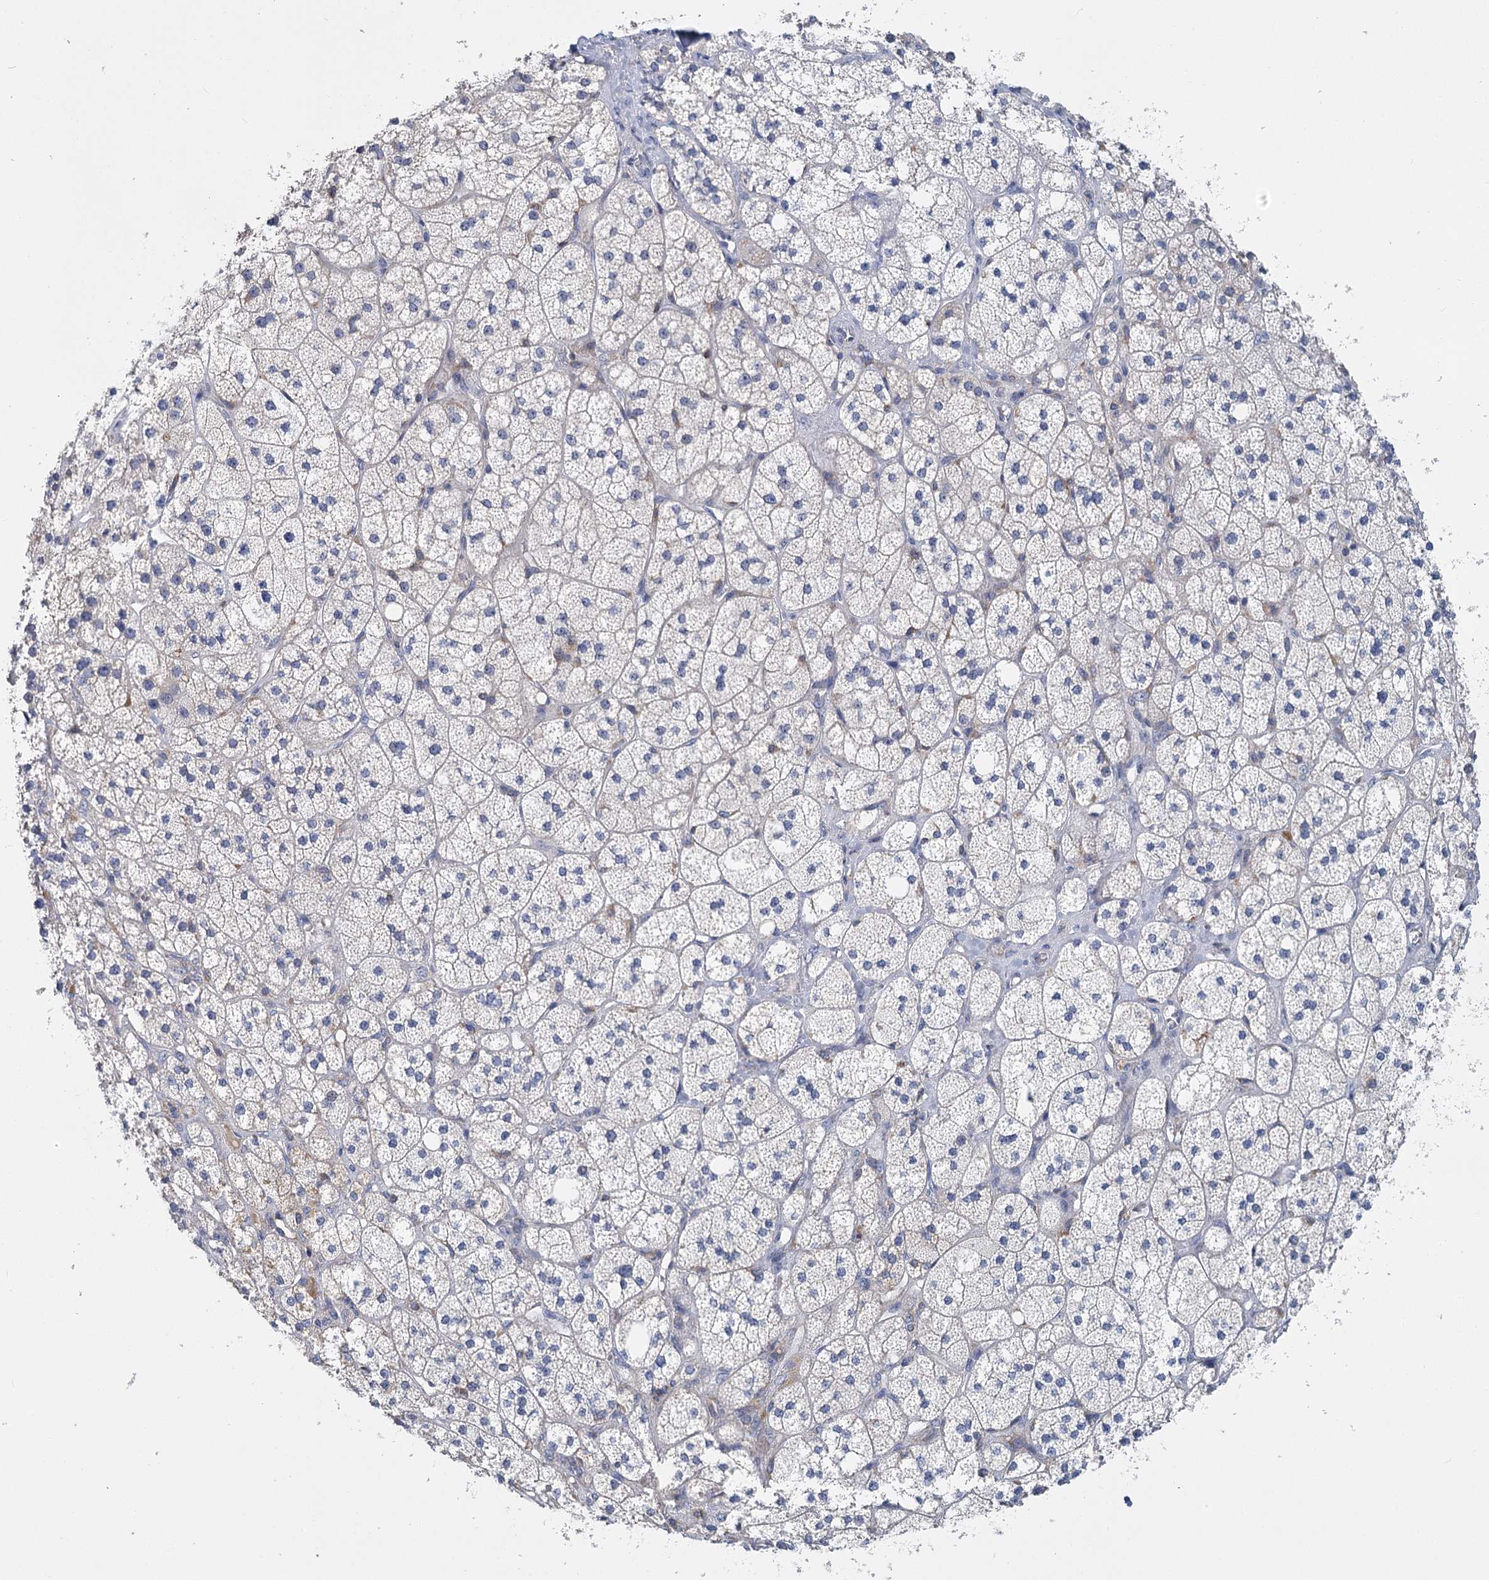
{"staining": {"intensity": "moderate", "quantity": "<25%", "location": "cytoplasmic/membranous"}, "tissue": "adrenal gland", "cell_type": "Glandular cells", "image_type": "normal", "snomed": [{"axis": "morphology", "description": "Normal tissue, NOS"}, {"axis": "topography", "description": "Adrenal gland"}], "caption": "High-power microscopy captured an immunohistochemistry micrograph of benign adrenal gland, revealing moderate cytoplasmic/membranous positivity in about <25% of glandular cells.", "gene": "ANKRD16", "patient": {"sex": "male", "age": 61}}